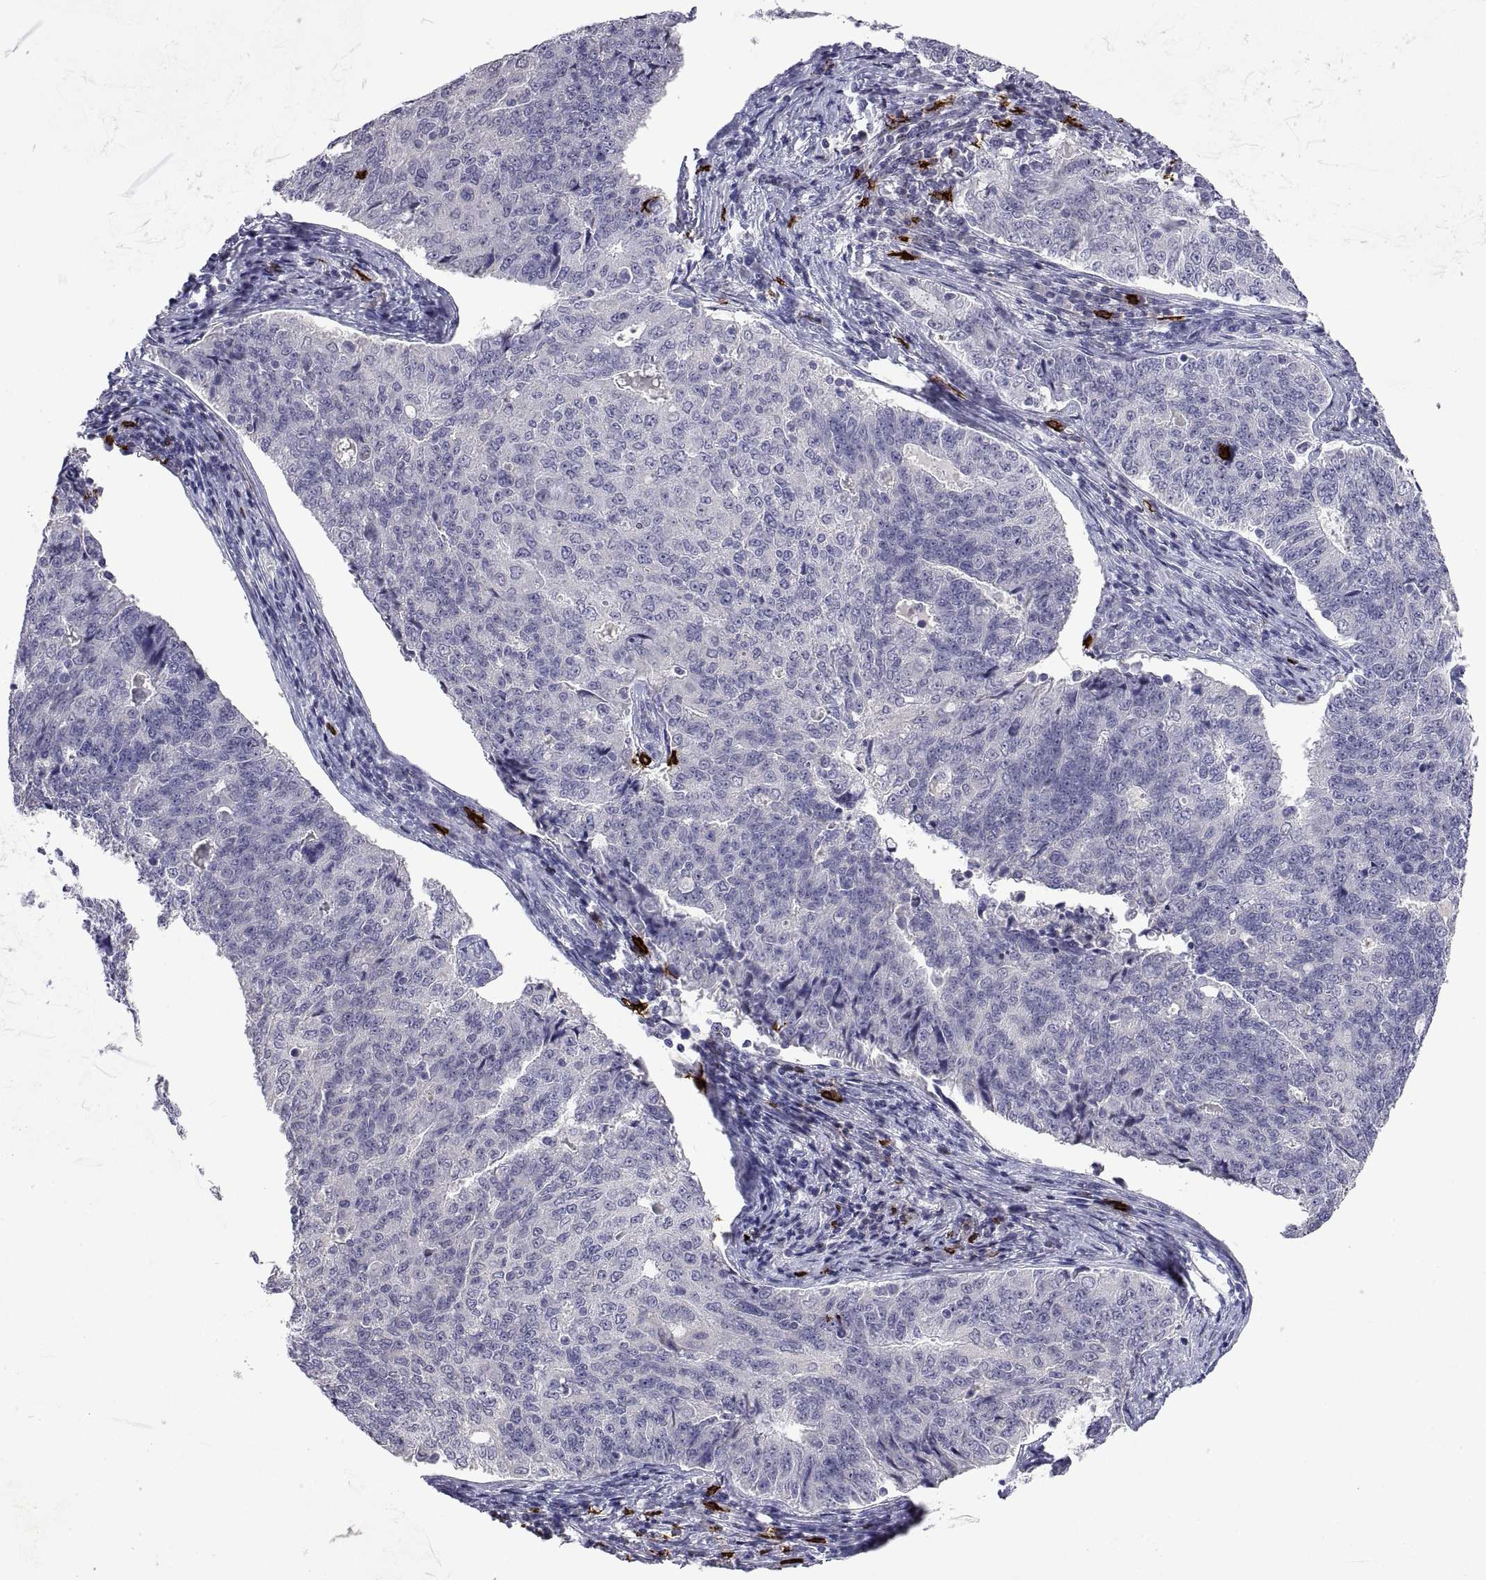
{"staining": {"intensity": "negative", "quantity": "none", "location": "none"}, "tissue": "endometrial cancer", "cell_type": "Tumor cells", "image_type": "cancer", "snomed": [{"axis": "morphology", "description": "Adenocarcinoma, NOS"}, {"axis": "topography", "description": "Endometrium"}], "caption": "An immunohistochemistry photomicrograph of adenocarcinoma (endometrial) is shown. There is no staining in tumor cells of adenocarcinoma (endometrial). The staining was performed using DAB (3,3'-diaminobenzidine) to visualize the protein expression in brown, while the nuclei were stained in blue with hematoxylin (Magnification: 20x).", "gene": "MS4A1", "patient": {"sex": "female", "age": 43}}